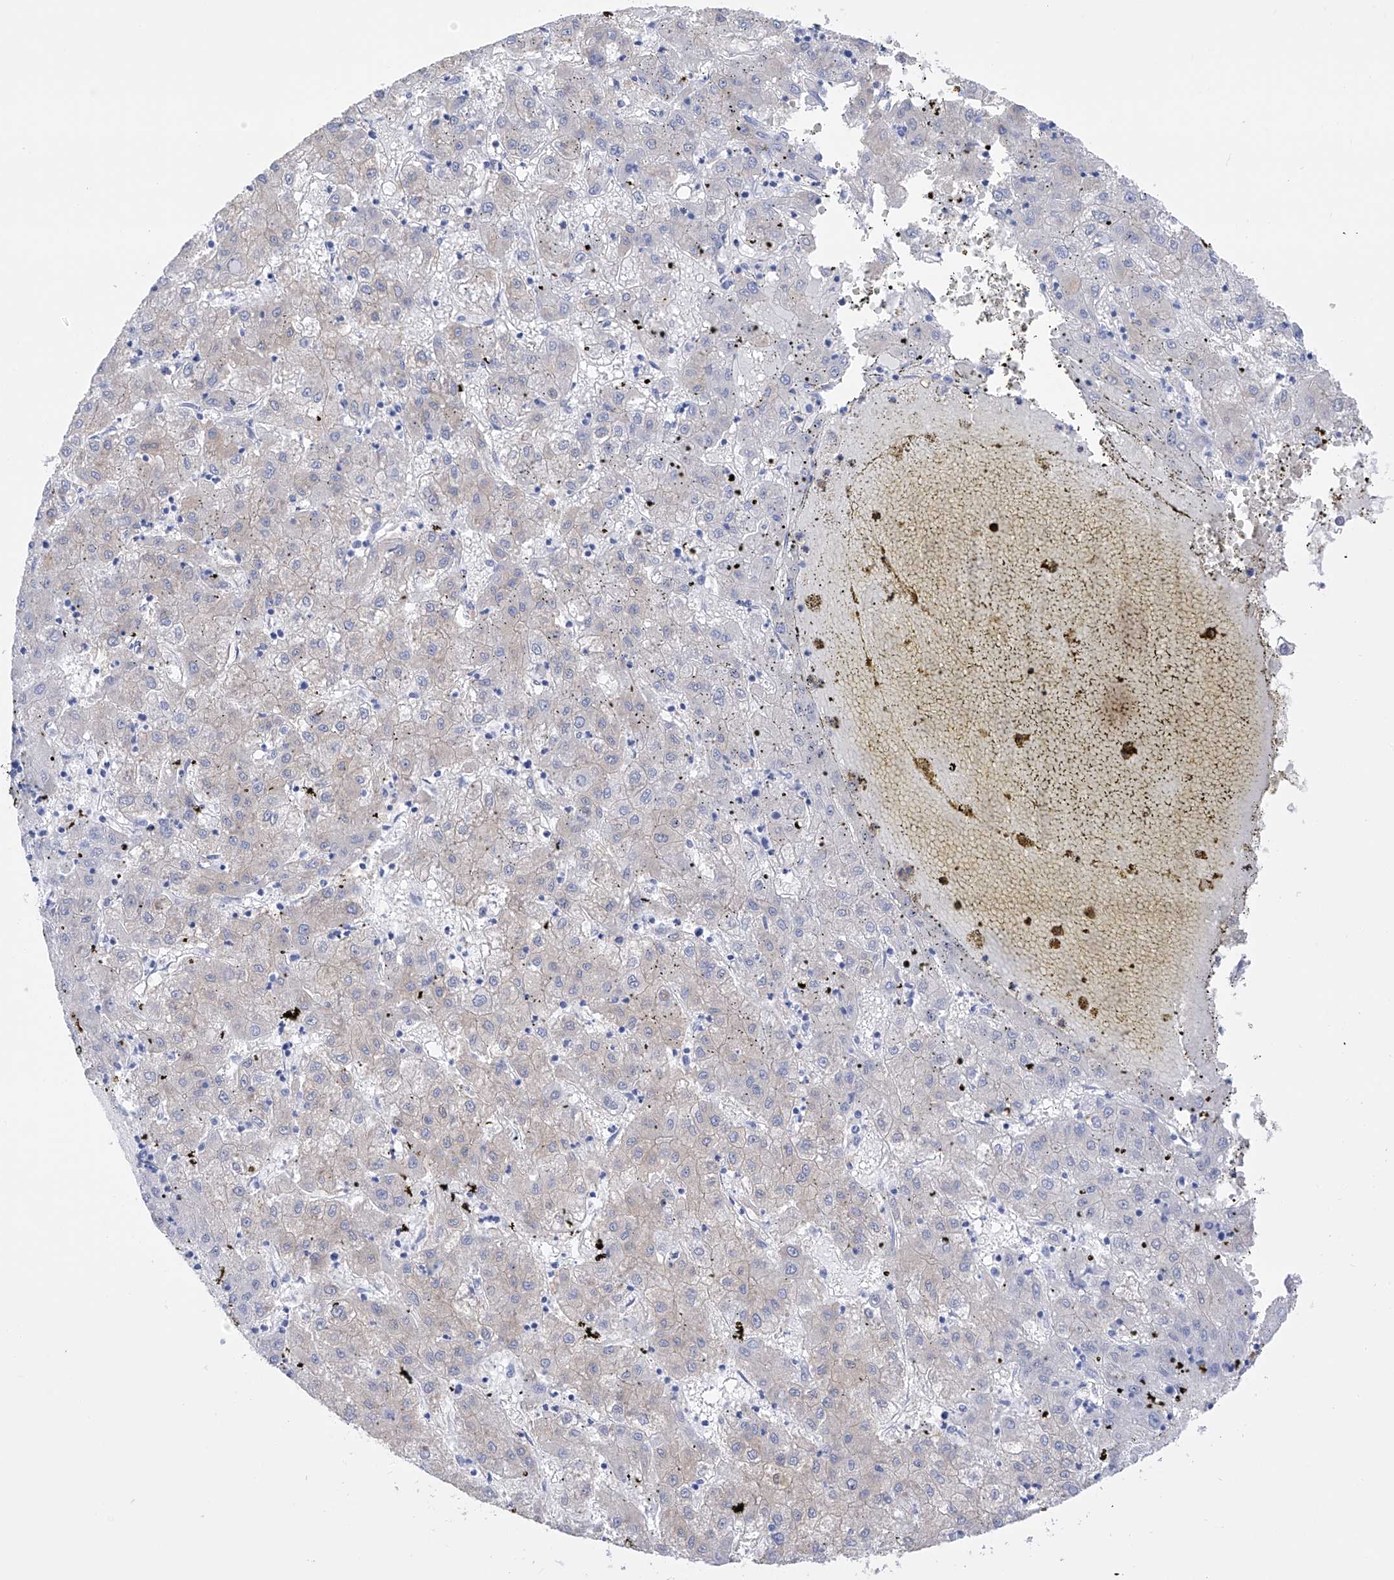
{"staining": {"intensity": "negative", "quantity": "none", "location": "none"}, "tissue": "liver cancer", "cell_type": "Tumor cells", "image_type": "cancer", "snomed": [{"axis": "morphology", "description": "Carcinoma, Hepatocellular, NOS"}, {"axis": "topography", "description": "Liver"}], "caption": "High power microscopy micrograph of an immunohistochemistry micrograph of liver hepatocellular carcinoma, revealing no significant positivity in tumor cells.", "gene": "FLG", "patient": {"sex": "male", "age": 72}}